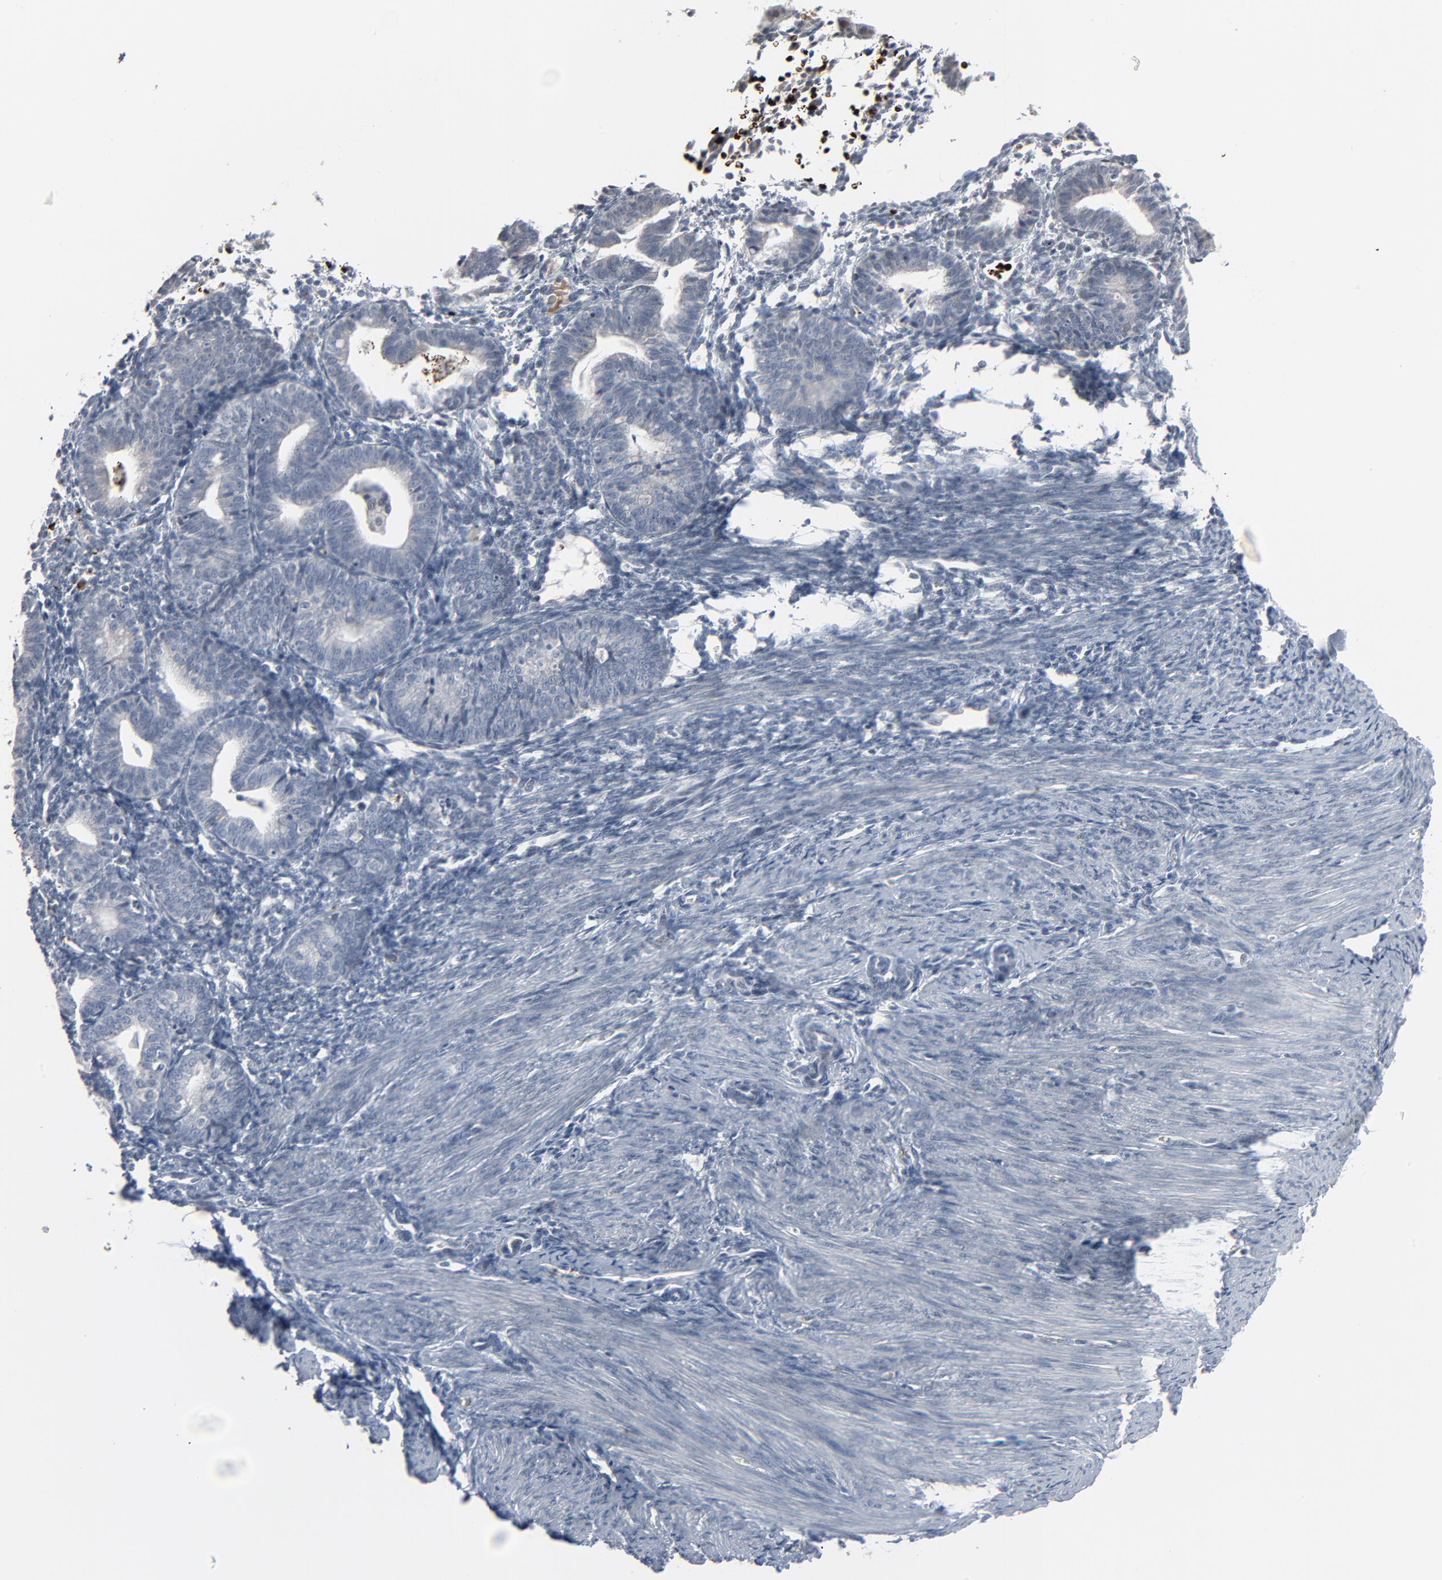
{"staining": {"intensity": "negative", "quantity": "none", "location": "none"}, "tissue": "endometrium", "cell_type": "Cells in endometrial stroma", "image_type": "normal", "snomed": [{"axis": "morphology", "description": "Normal tissue, NOS"}, {"axis": "topography", "description": "Endometrium"}], "caption": "Immunohistochemical staining of benign human endometrium displays no significant positivity in cells in endometrial stroma. Brightfield microscopy of immunohistochemistry stained with DAB (brown) and hematoxylin (blue), captured at high magnification.", "gene": "SAGE1", "patient": {"sex": "female", "age": 61}}